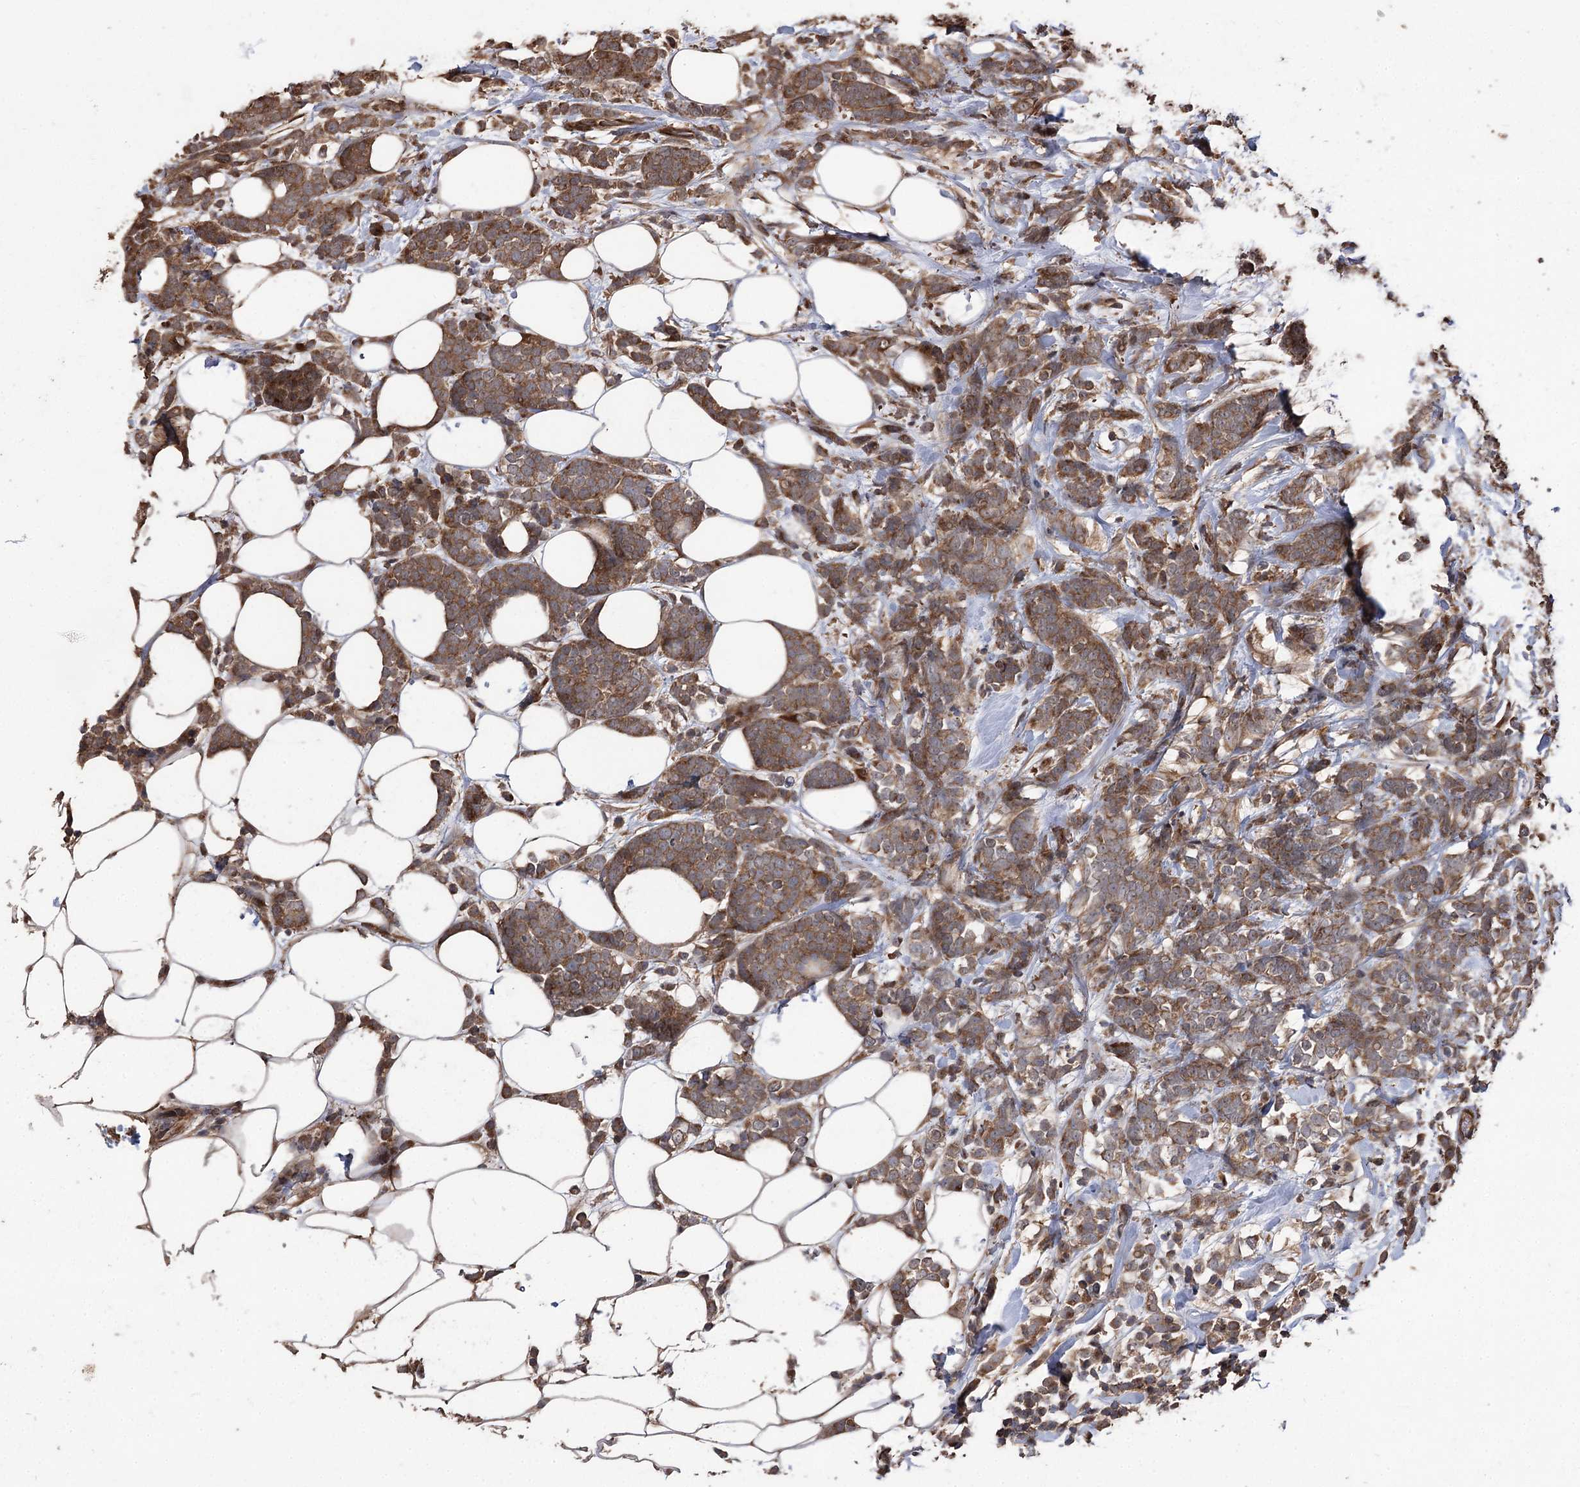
{"staining": {"intensity": "moderate", "quantity": ">75%", "location": "cytoplasmic/membranous"}, "tissue": "breast cancer", "cell_type": "Tumor cells", "image_type": "cancer", "snomed": [{"axis": "morphology", "description": "Lobular carcinoma"}, {"axis": "topography", "description": "Breast"}], "caption": "A brown stain labels moderate cytoplasmic/membranous expression of a protein in human breast cancer (lobular carcinoma) tumor cells. The staining is performed using DAB (3,3'-diaminobenzidine) brown chromogen to label protein expression. The nuclei are counter-stained blue using hematoxylin.", "gene": "RASSF3", "patient": {"sex": "female", "age": 58}}